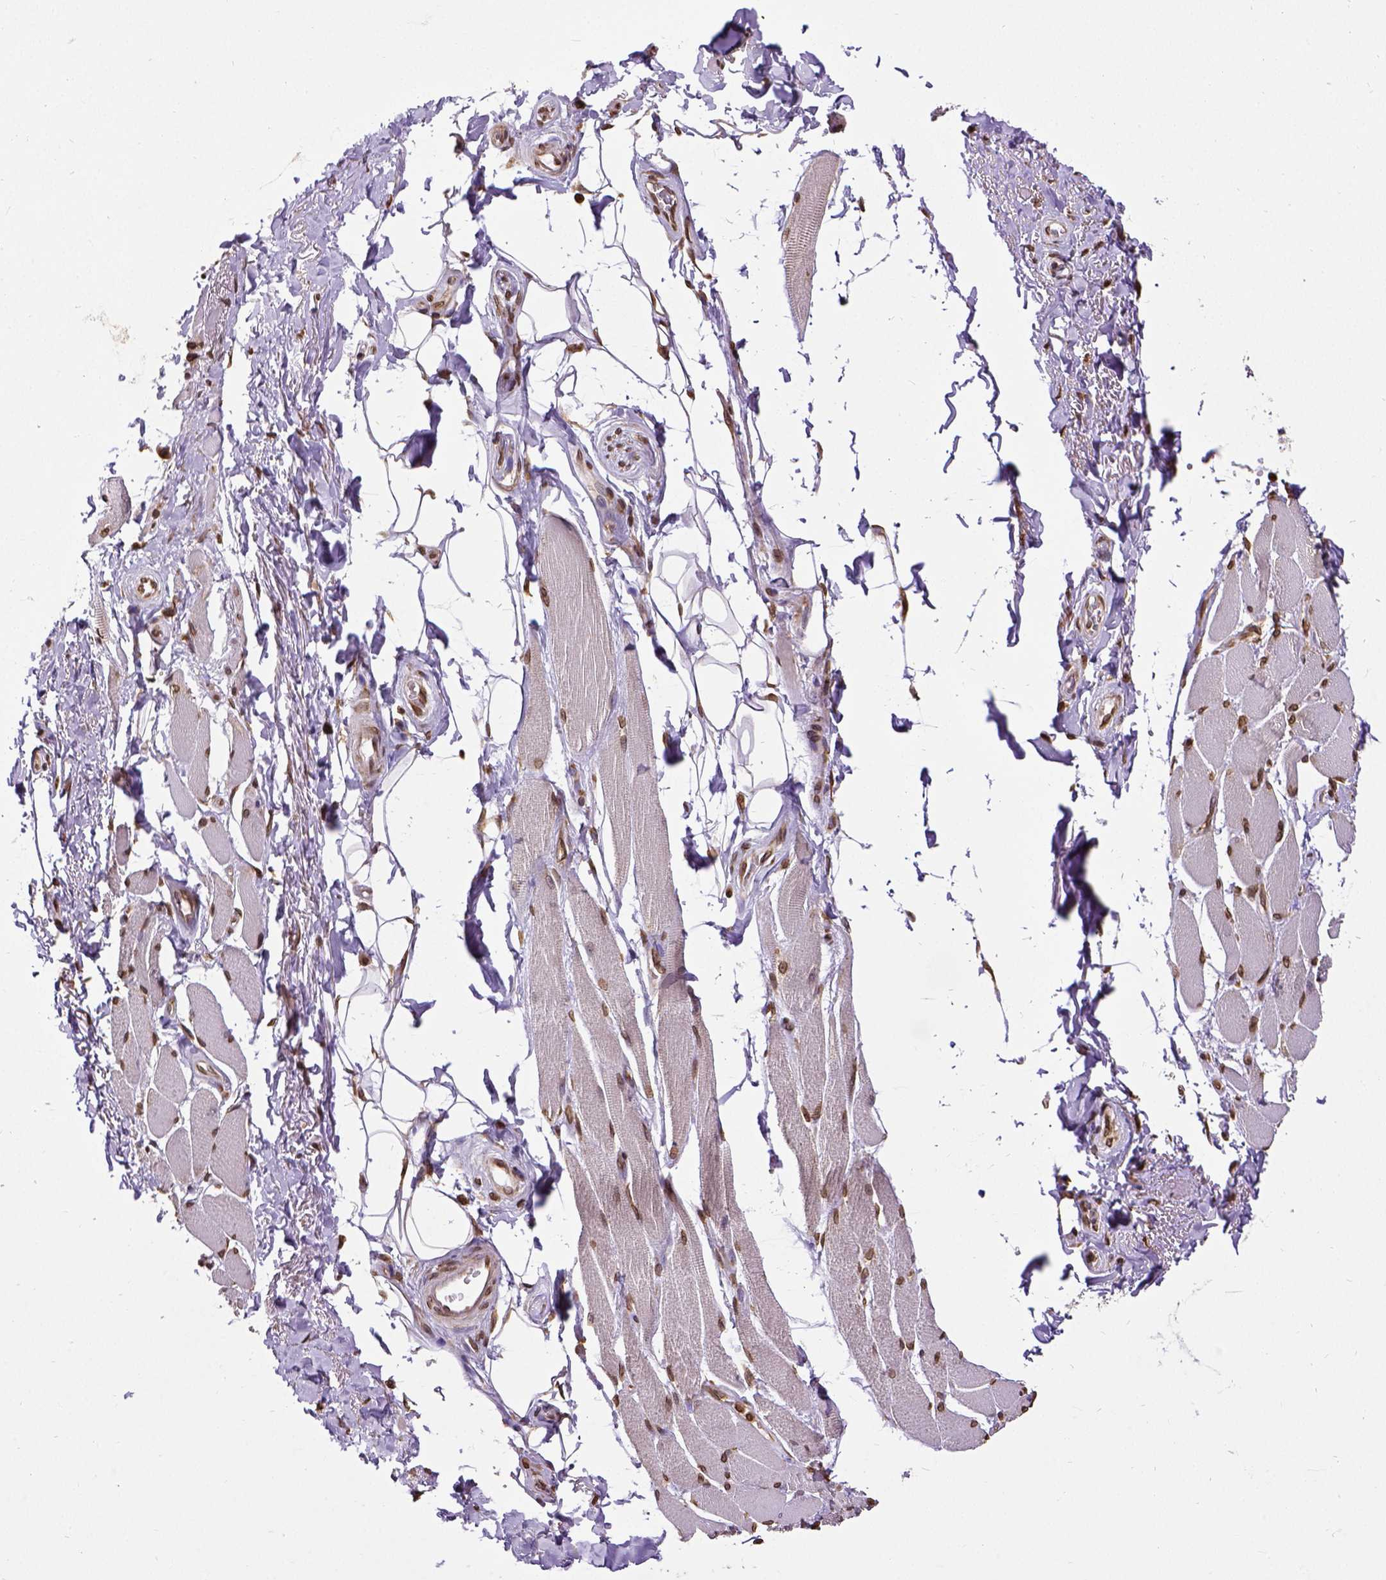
{"staining": {"intensity": "strong", "quantity": ">75%", "location": "cytoplasmic/membranous,nuclear"}, "tissue": "skeletal muscle", "cell_type": "Myocytes", "image_type": "normal", "snomed": [{"axis": "morphology", "description": "Normal tissue, NOS"}, {"axis": "topography", "description": "Skeletal muscle"}, {"axis": "topography", "description": "Anal"}, {"axis": "topography", "description": "Peripheral nerve tissue"}], "caption": "An IHC image of normal tissue is shown. Protein staining in brown shows strong cytoplasmic/membranous,nuclear positivity in skeletal muscle within myocytes.", "gene": "MTDH", "patient": {"sex": "male", "age": 53}}